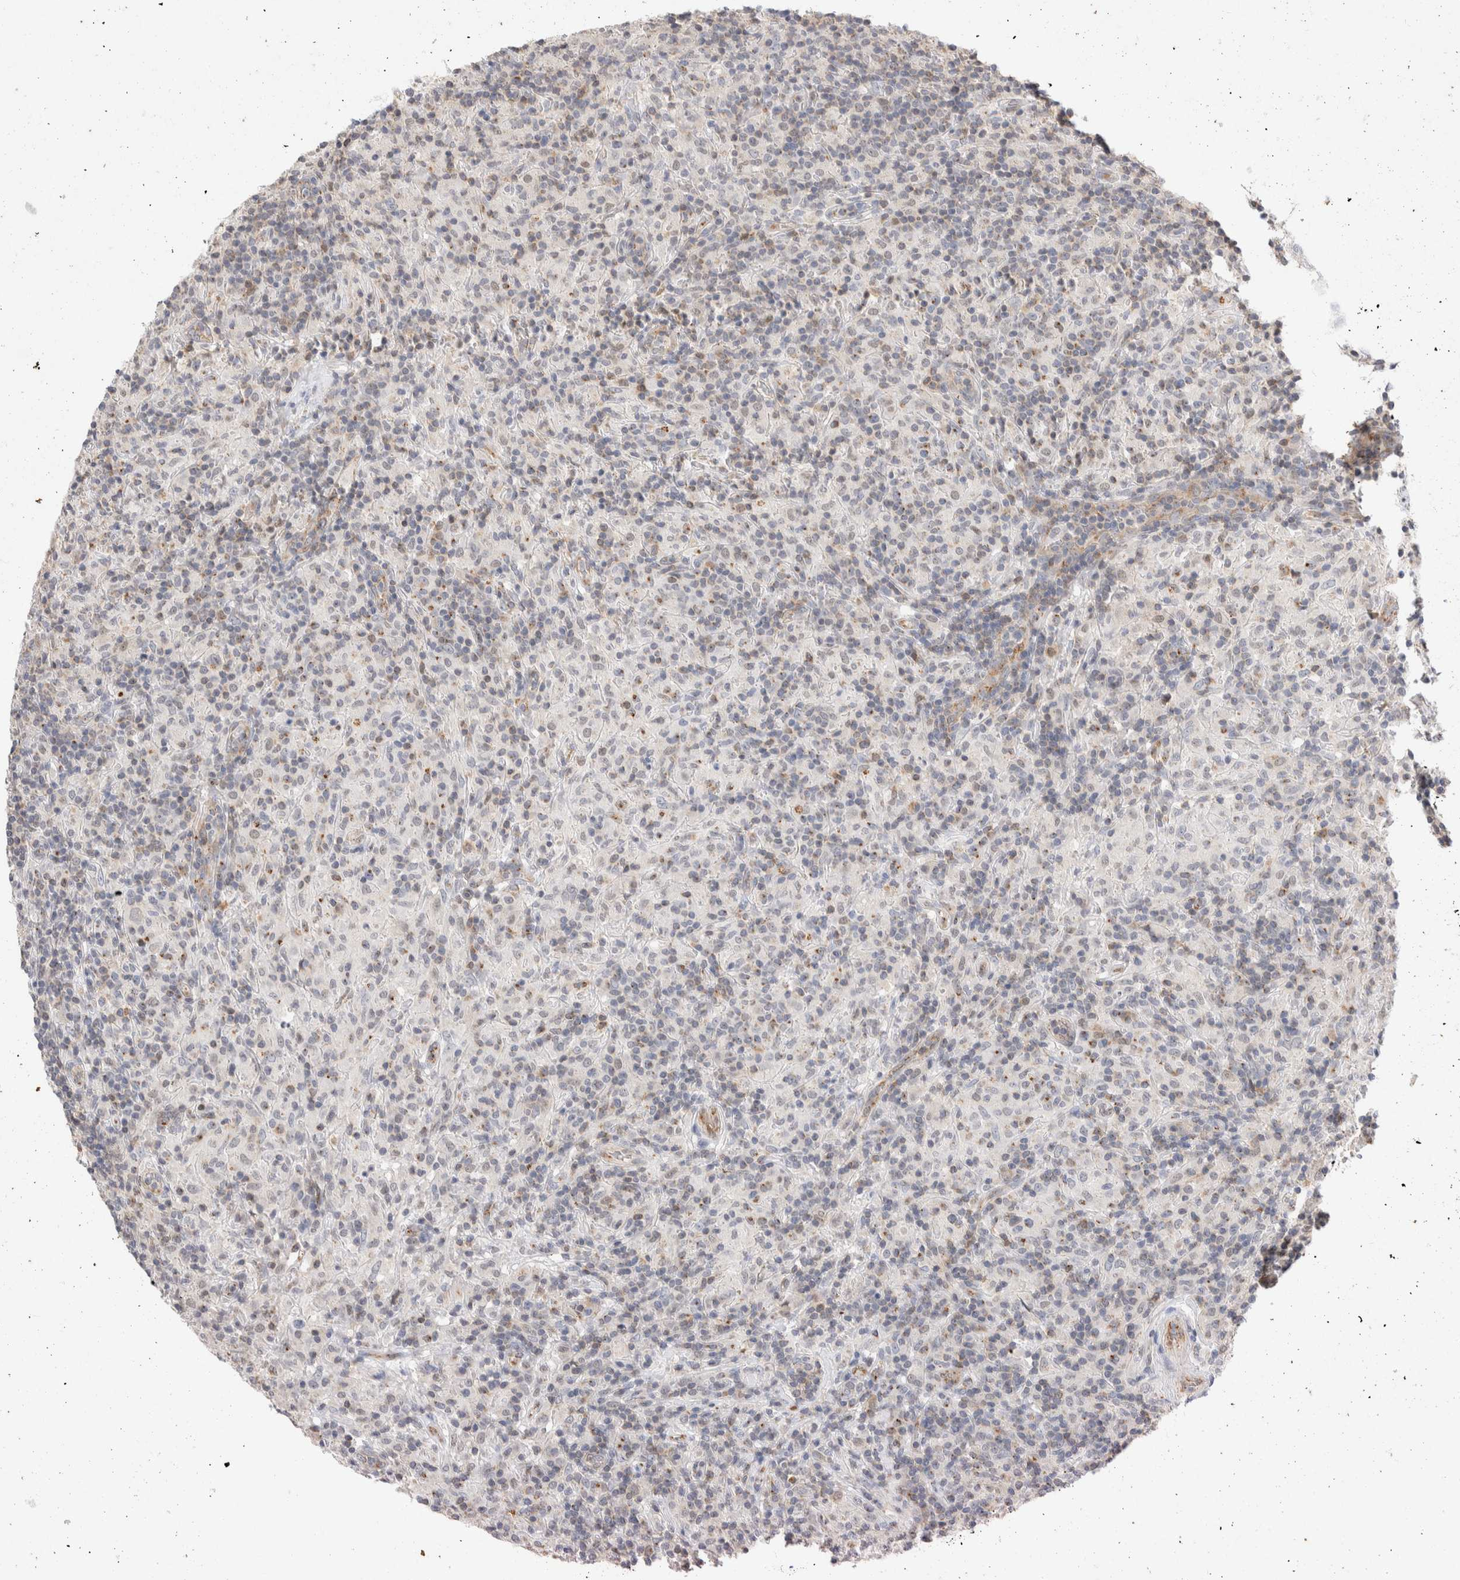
{"staining": {"intensity": "negative", "quantity": "none", "location": "none"}, "tissue": "lymphoma", "cell_type": "Tumor cells", "image_type": "cancer", "snomed": [{"axis": "morphology", "description": "Hodgkin's disease, NOS"}, {"axis": "topography", "description": "Lymph node"}], "caption": "A high-resolution histopathology image shows IHC staining of Hodgkin's disease, which exhibits no significant expression in tumor cells.", "gene": "NSMAF", "patient": {"sex": "male", "age": 70}}